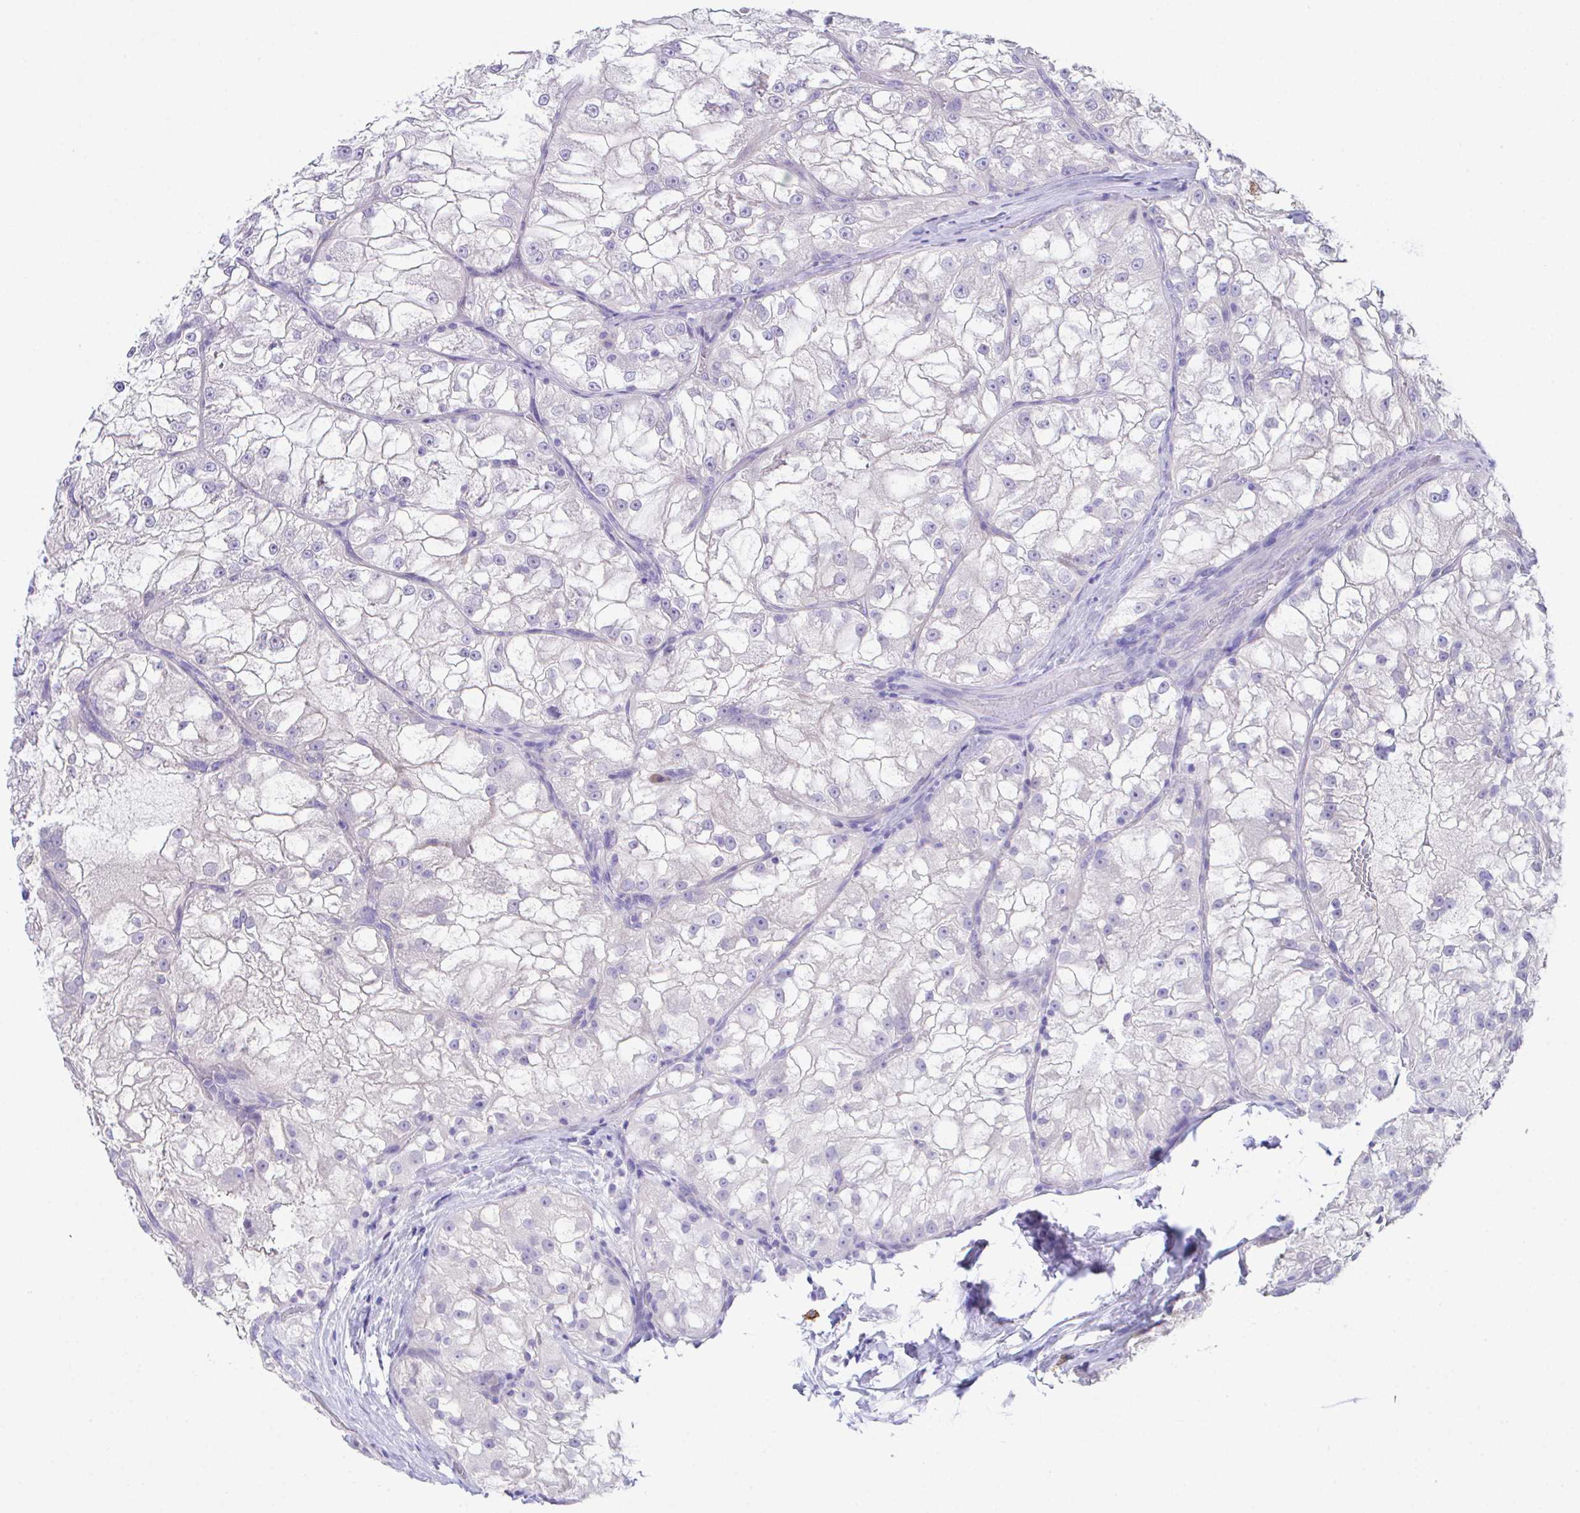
{"staining": {"intensity": "negative", "quantity": "none", "location": "none"}, "tissue": "renal cancer", "cell_type": "Tumor cells", "image_type": "cancer", "snomed": [{"axis": "morphology", "description": "Adenocarcinoma, NOS"}, {"axis": "topography", "description": "Kidney"}], "caption": "DAB immunohistochemical staining of human renal cancer (adenocarcinoma) reveals no significant expression in tumor cells.", "gene": "HACD4", "patient": {"sex": "female", "age": 72}}